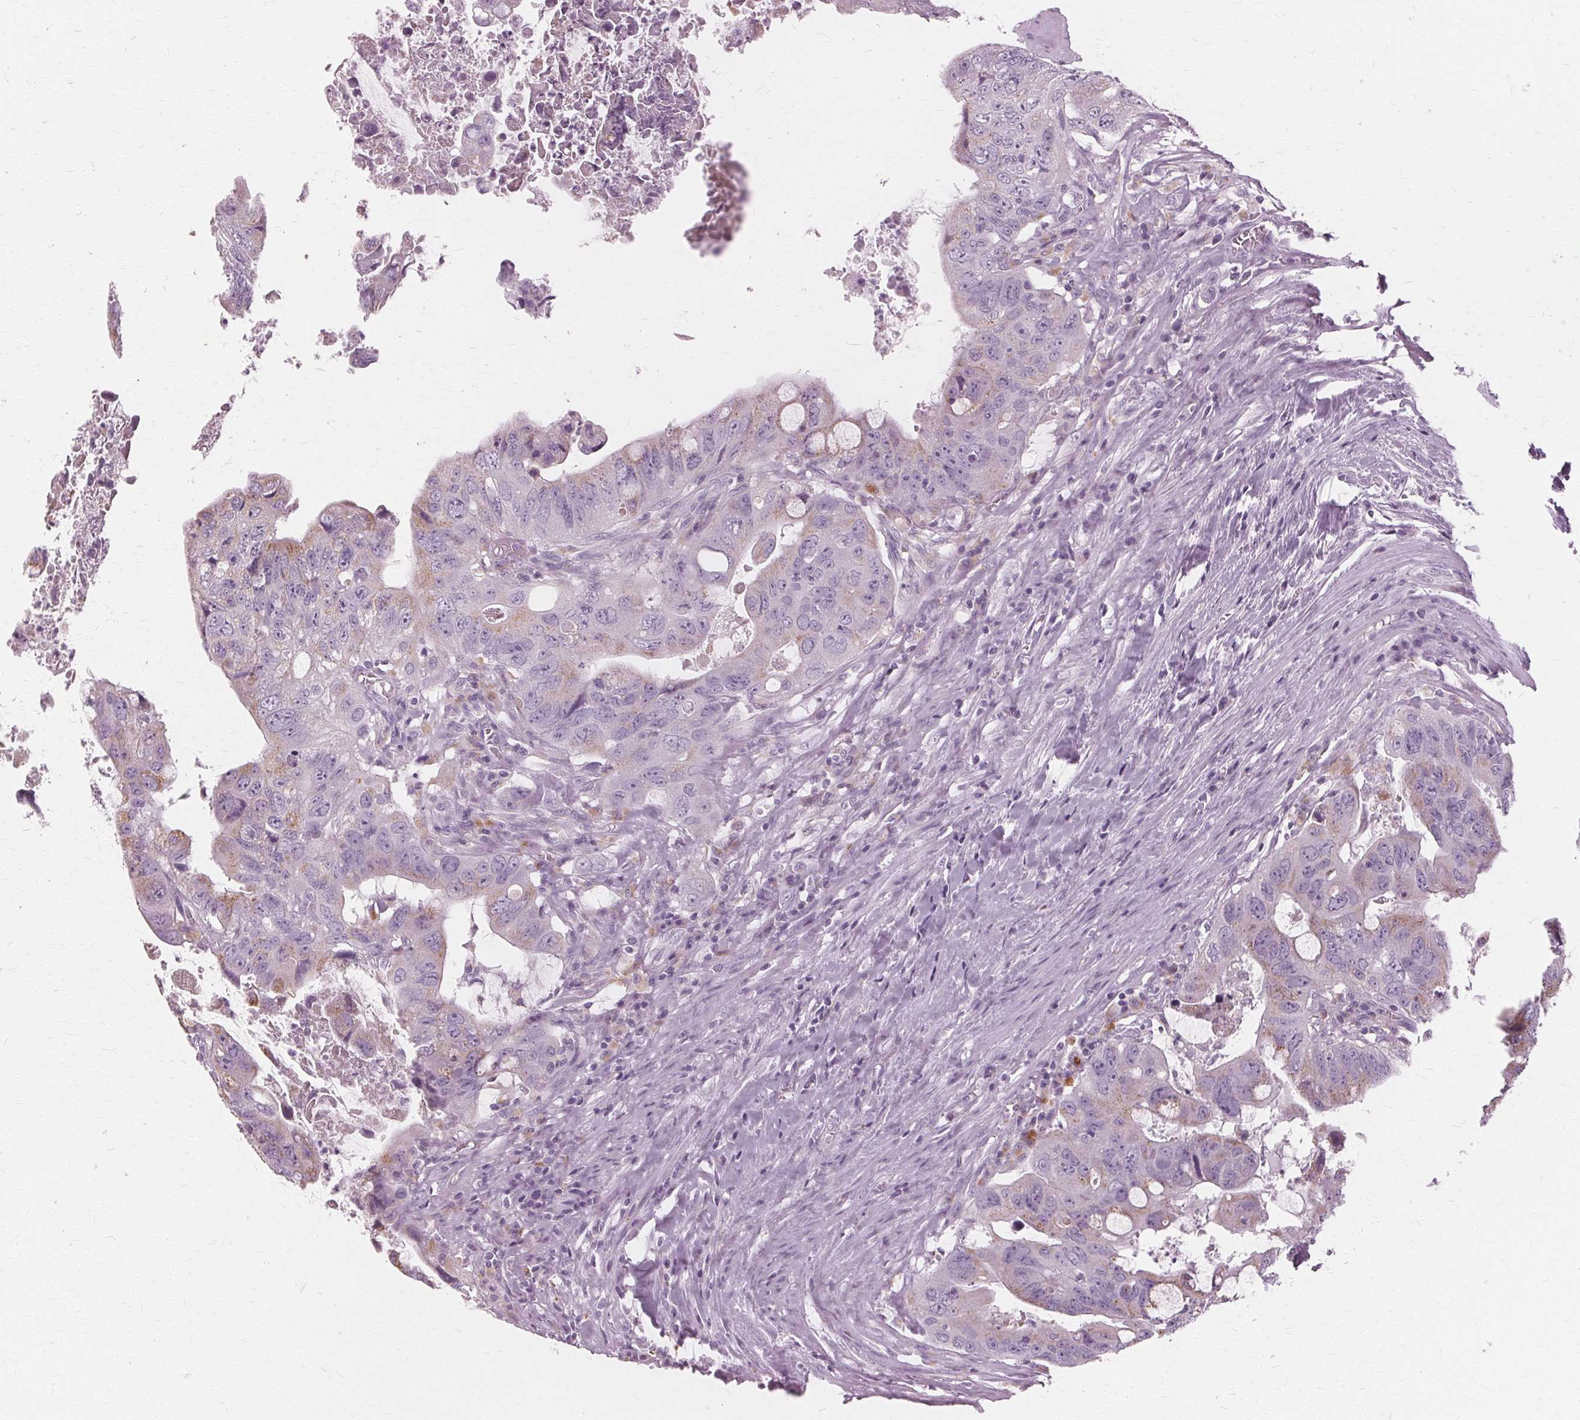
{"staining": {"intensity": "moderate", "quantity": "25%-75%", "location": "cytoplasmic/membranous"}, "tissue": "colorectal cancer", "cell_type": "Tumor cells", "image_type": "cancer", "snomed": [{"axis": "morphology", "description": "Adenocarcinoma, NOS"}, {"axis": "topography", "description": "Colon"}], "caption": "Immunohistochemical staining of human colorectal cancer reveals medium levels of moderate cytoplasmic/membranous staining in about 25%-75% of tumor cells.", "gene": "DNASE2", "patient": {"sex": "male", "age": 57}}